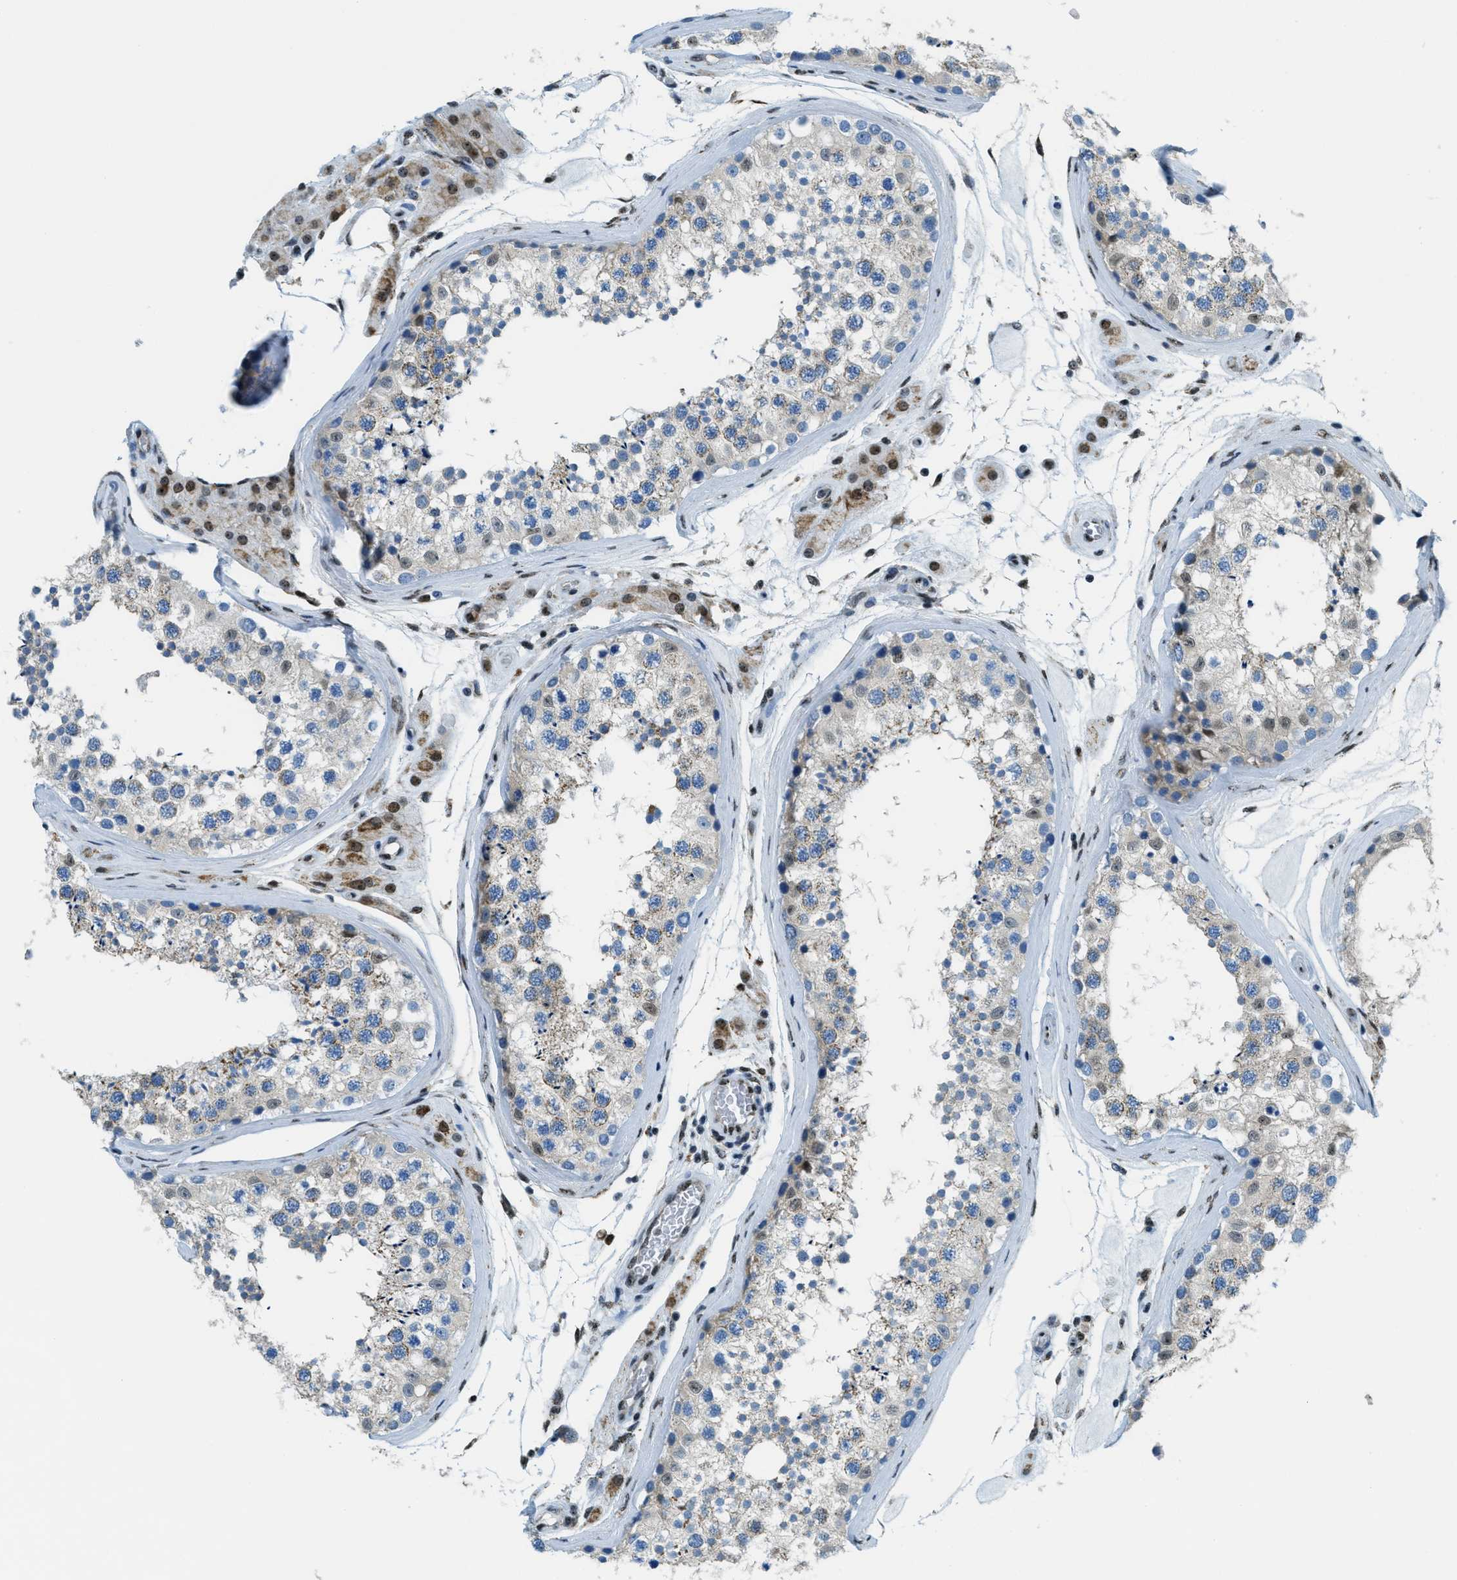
{"staining": {"intensity": "weak", "quantity": ">75%", "location": "cytoplasmic/membranous"}, "tissue": "testis", "cell_type": "Cells in seminiferous ducts", "image_type": "normal", "snomed": [{"axis": "morphology", "description": "Normal tissue, NOS"}, {"axis": "topography", "description": "Testis"}], "caption": "Brown immunohistochemical staining in benign human testis demonstrates weak cytoplasmic/membranous positivity in about >75% of cells in seminiferous ducts.", "gene": "SP100", "patient": {"sex": "male", "age": 46}}